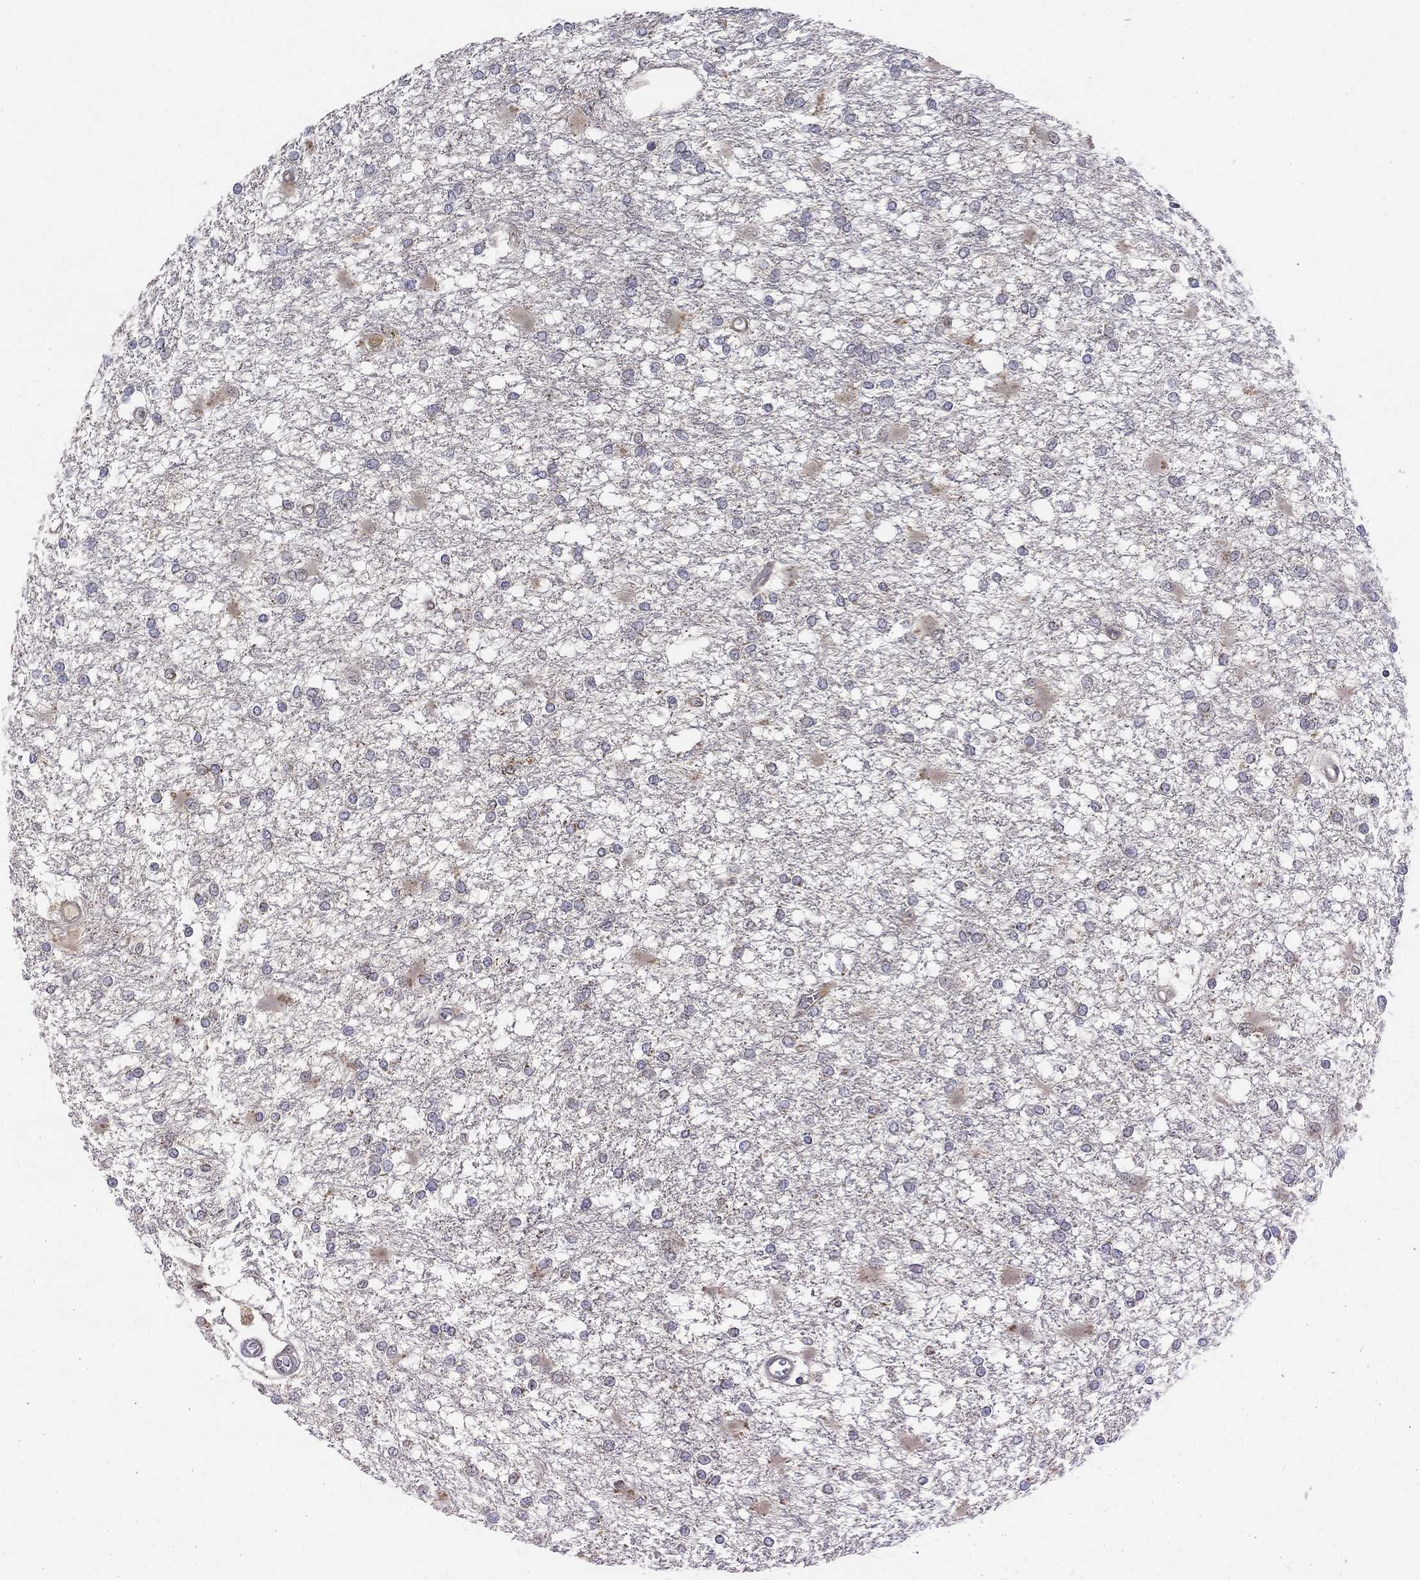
{"staining": {"intensity": "negative", "quantity": "none", "location": "none"}, "tissue": "glioma", "cell_type": "Tumor cells", "image_type": "cancer", "snomed": [{"axis": "morphology", "description": "Glioma, malignant, High grade"}, {"axis": "topography", "description": "Cerebral cortex"}], "caption": "DAB immunohistochemical staining of human malignant high-grade glioma shows no significant expression in tumor cells.", "gene": "WDR19", "patient": {"sex": "male", "age": 79}}